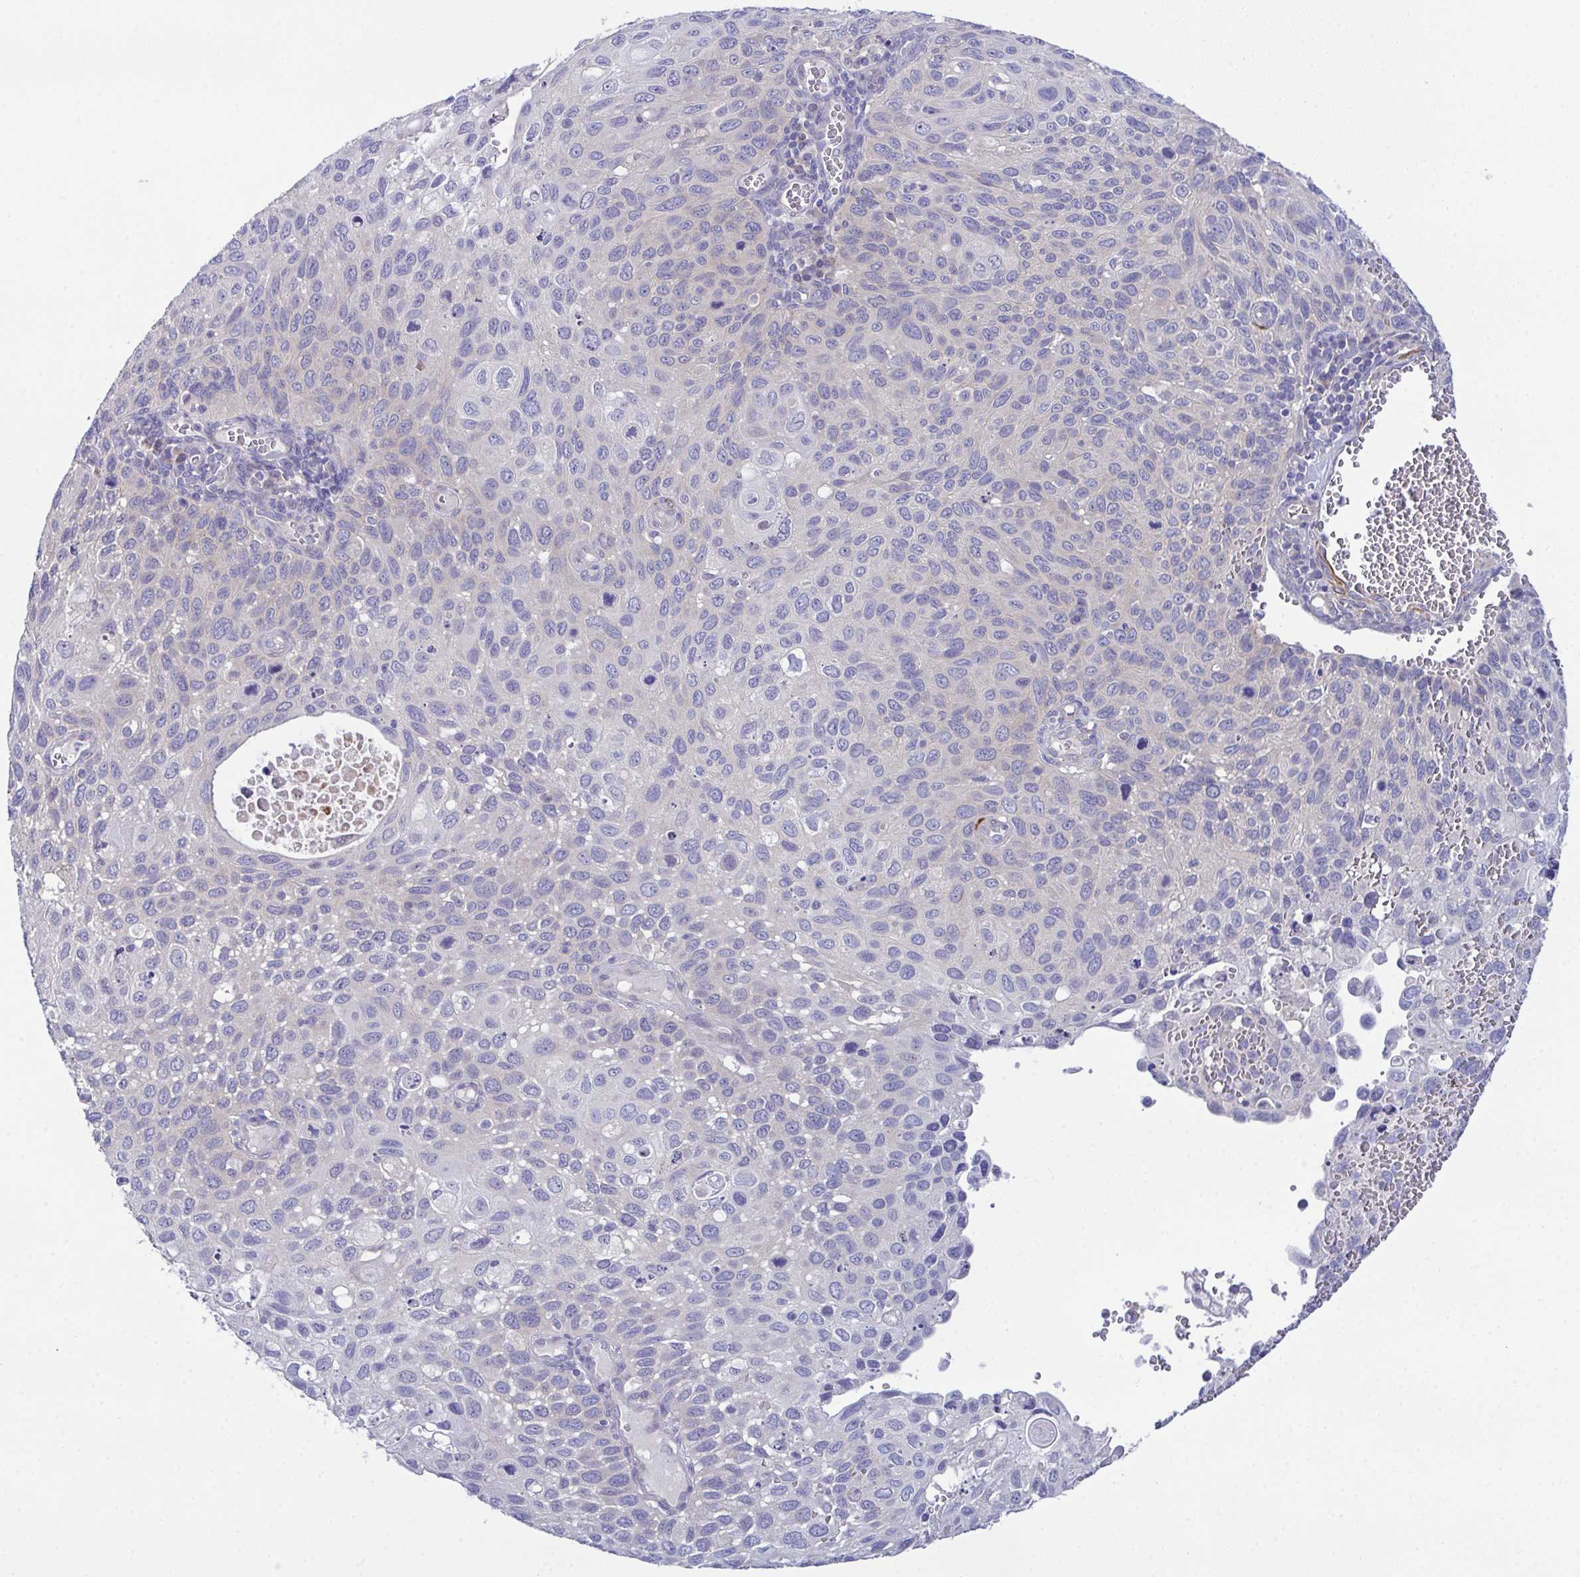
{"staining": {"intensity": "negative", "quantity": "none", "location": "none"}, "tissue": "cervical cancer", "cell_type": "Tumor cells", "image_type": "cancer", "snomed": [{"axis": "morphology", "description": "Squamous cell carcinoma, NOS"}, {"axis": "topography", "description": "Cervix"}], "caption": "High magnification brightfield microscopy of squamous cell carcinoma (cervical) stained with DAB (brown) and counterstained with hematoxylin (blue): tumor cells show no significant expression. The staining was performed using DAB (3,3'-diaminobenzidine) to visualize the protein expression in brown, while the nuclei were stained in blue with hematoxylin (Magnification: 20x).", "gene": "CFAP97D1", "patient": {"sex": "female", "age": 70}}